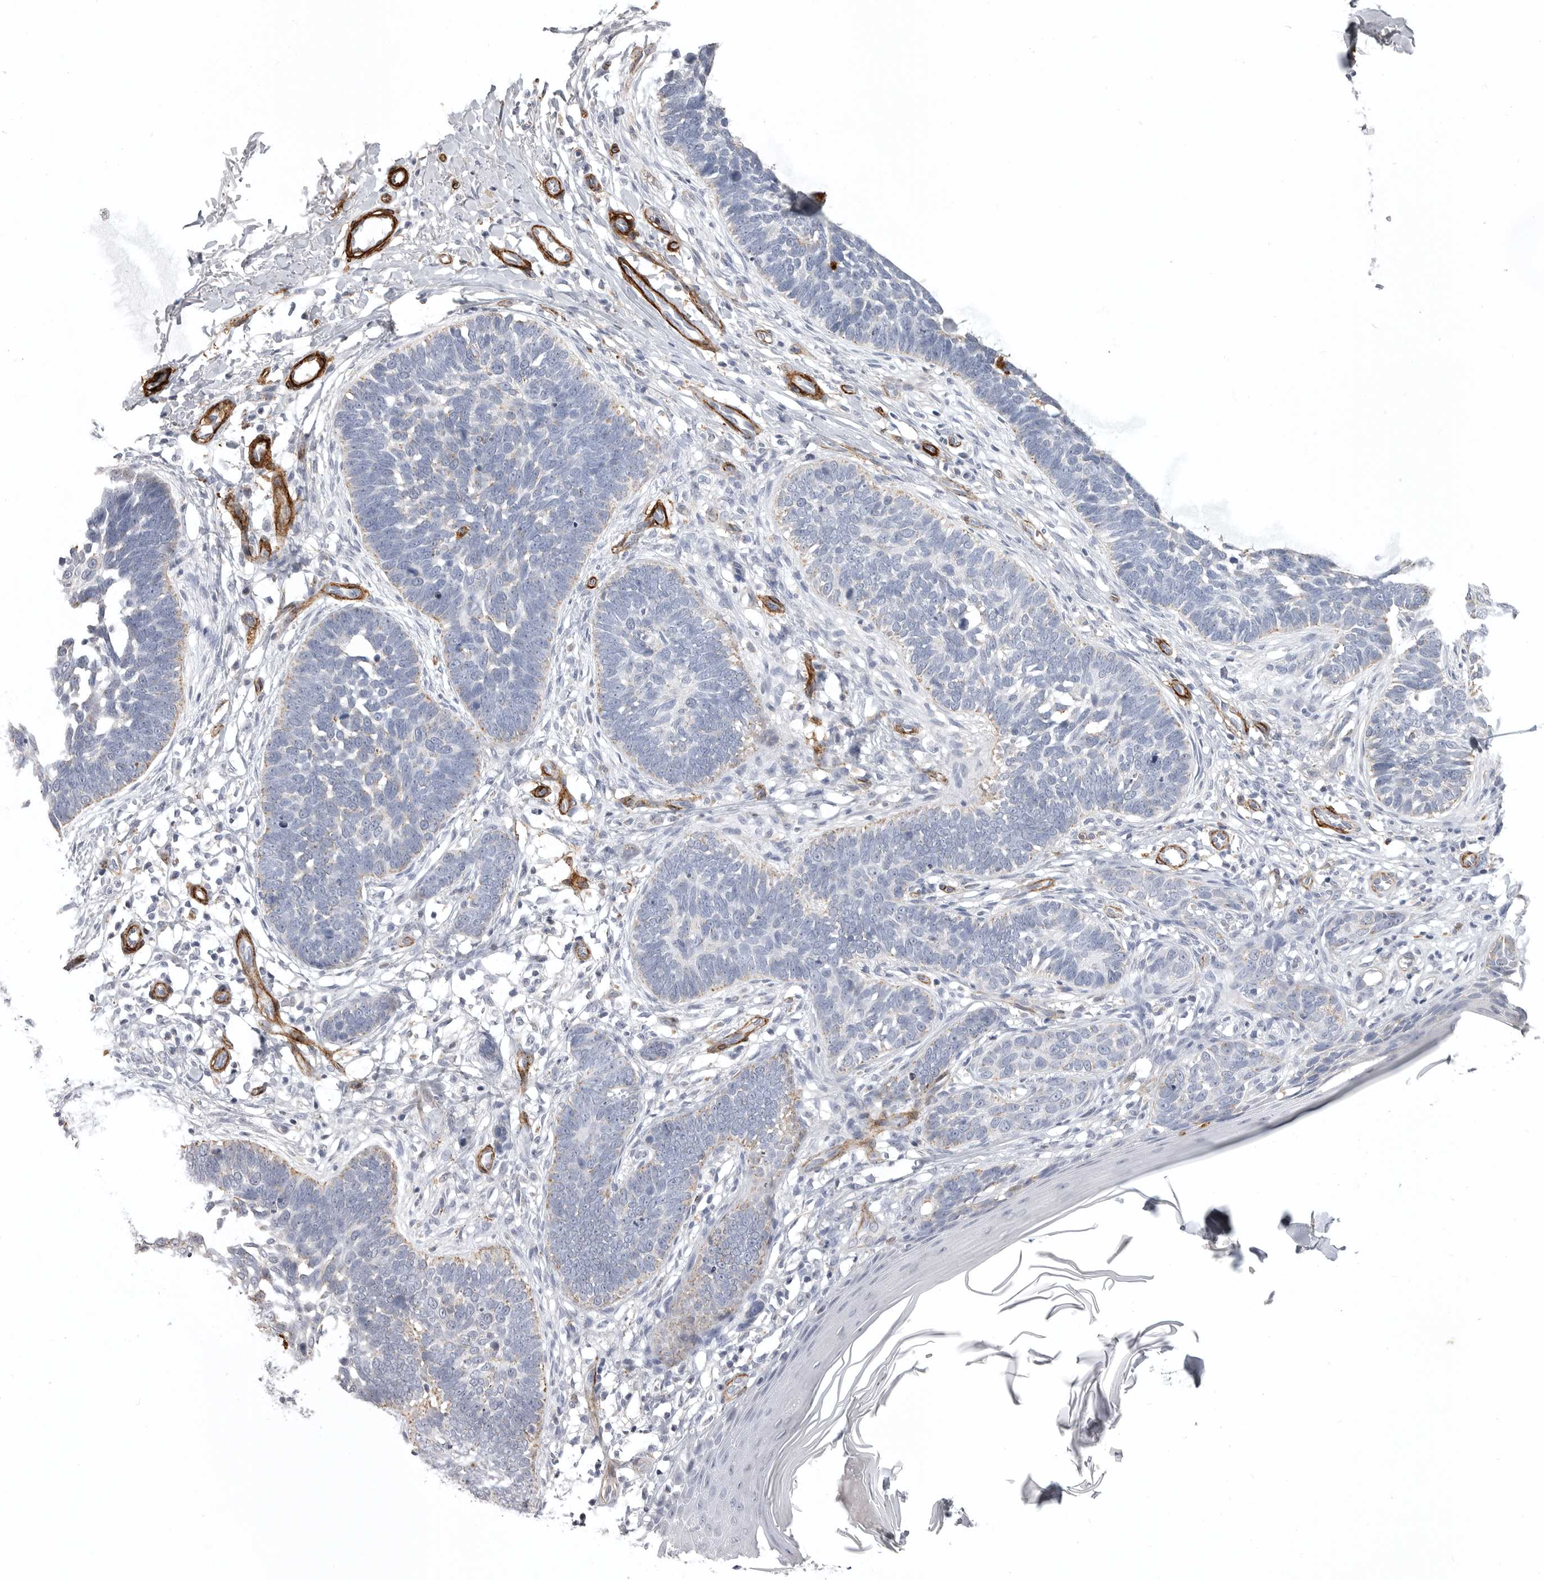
{"staining": {"intensity": "negative", "quantity": "none", "location": "none"}, "tissue": "skin cancer", "cell_type": "Tumor cells", "image_type": "cancer", "snomed": [{"axis": "morphology", "description": "Normal tissue, NOS"}, {"axis": "morphology", "description": "Basal cell carcinoma"}, {"axis": "topography", "description": "Skin"}], "caption": "Skin cancer (basal cell carcinoma) was stained to show a protein in brown. There is no significant staining in tumor cells. (Stains: DAB (3,3'-diaminobenzidine) immunohistochemistry (IHC) with hematoxylin counter stain, Microscopy: brightfield microscopy at high magnification).", "gene": "AOC3", "patient": {"sex": "male", "age": 77}}